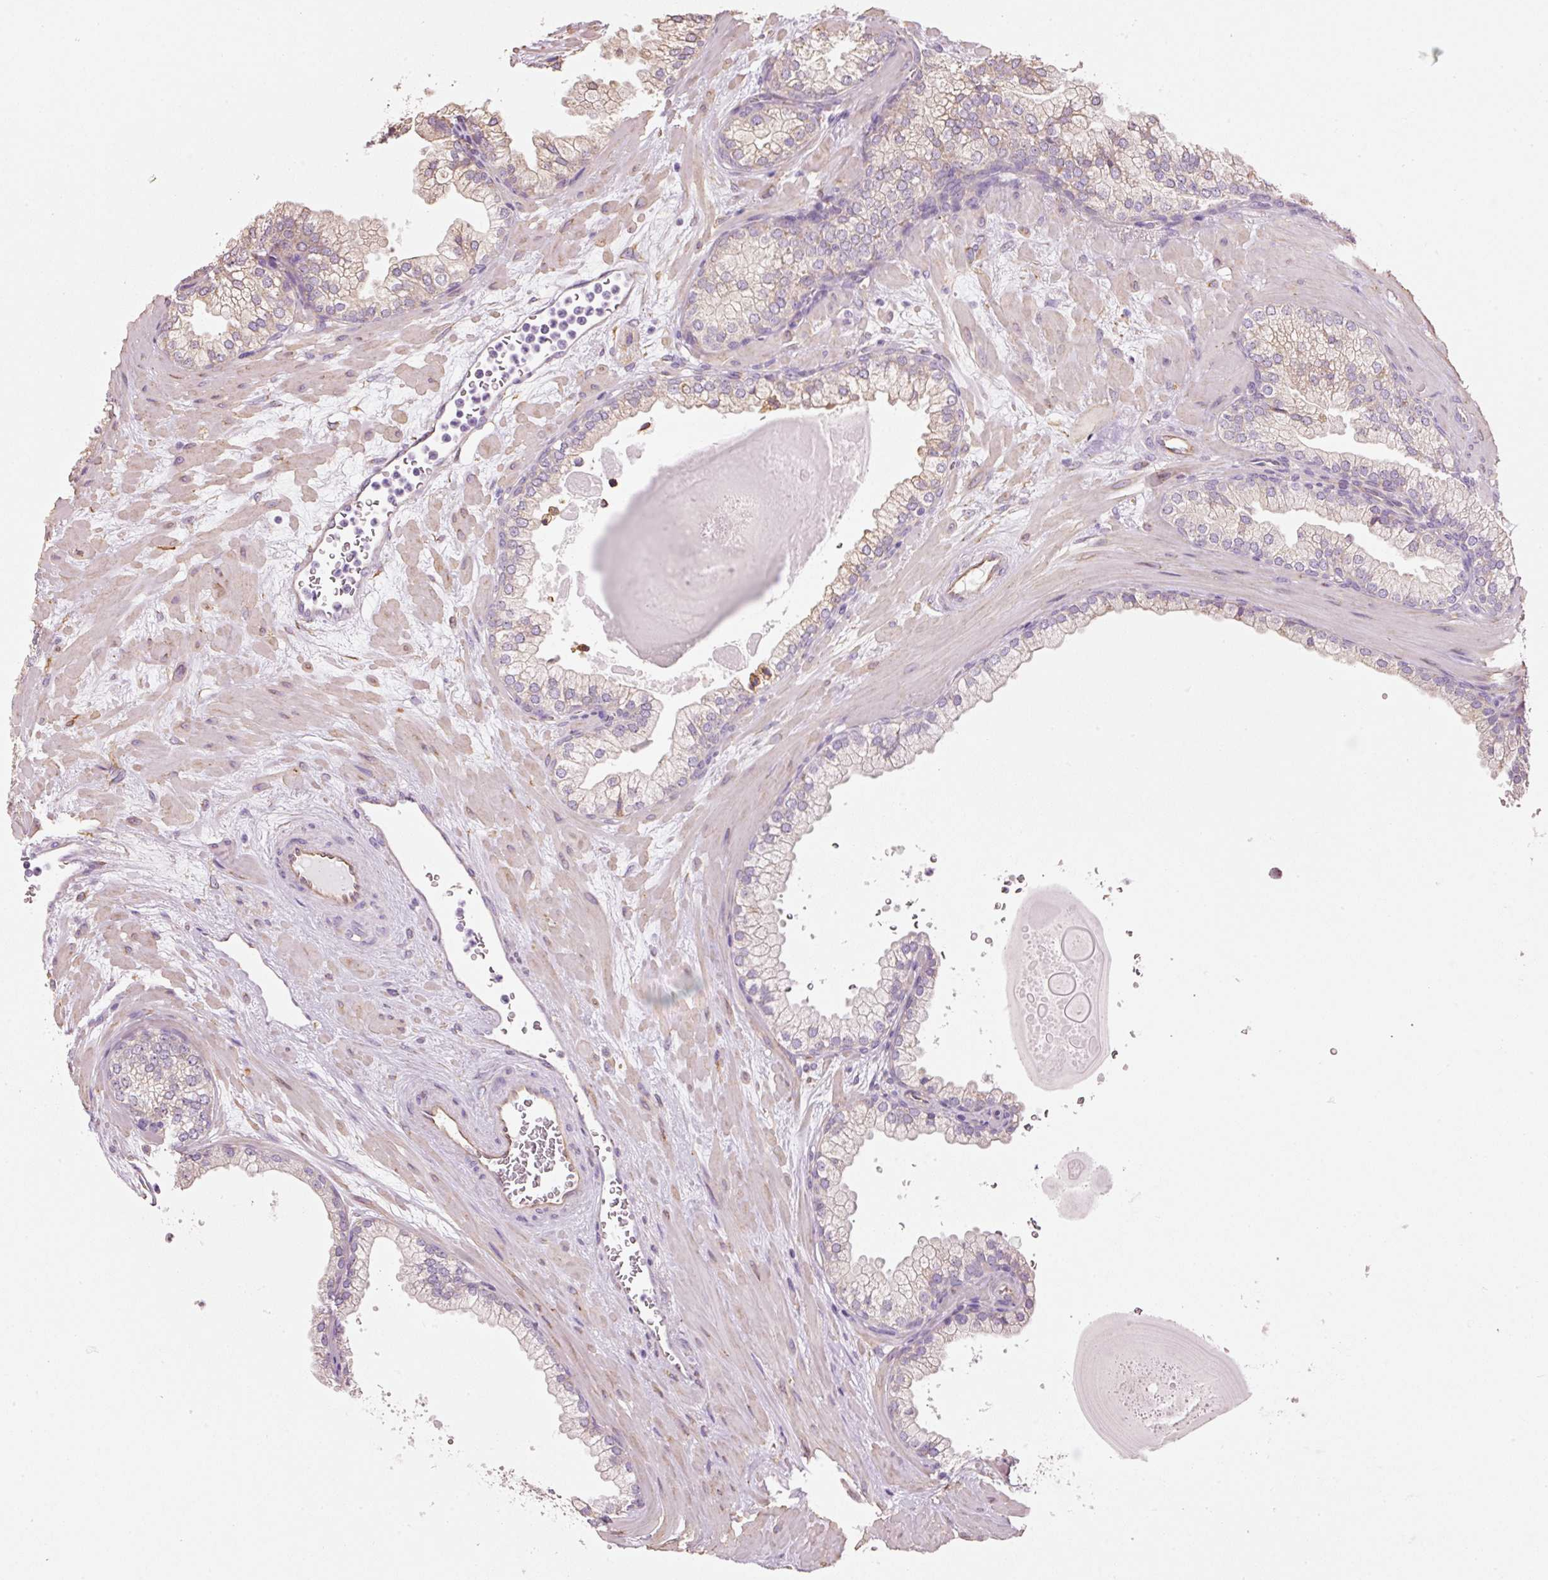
{"staining": {"intensity": "weak", "quantity": "25%-75%", "location": "cytoplasmic/membranous"}, "tissue": "prostate", "cell_type": "Glandular cells", "image_type": "normal", "snomed": [{"axis": "morphology", "description": "Normal tissue, NOS"}, {"axis": "topography", "description": "Prostate"}, {"axis": "topography", "description": "Peripheral nerve tissue"}], "caption": "DAB (3,3'-diaminobenzidine) immunohistochemical staining of unremarkable prostate displays weak cytoplasmic/membranous protein positivity in approximately 25%-75% of glandular cells. The staining was performed using DAB to visualize the protein expression in brown, while the nuclei were stained in blue with hematoxylin (Magnification: 20x).", "gene": "GCG", "patient": {"sex": "male", "age": 61}}